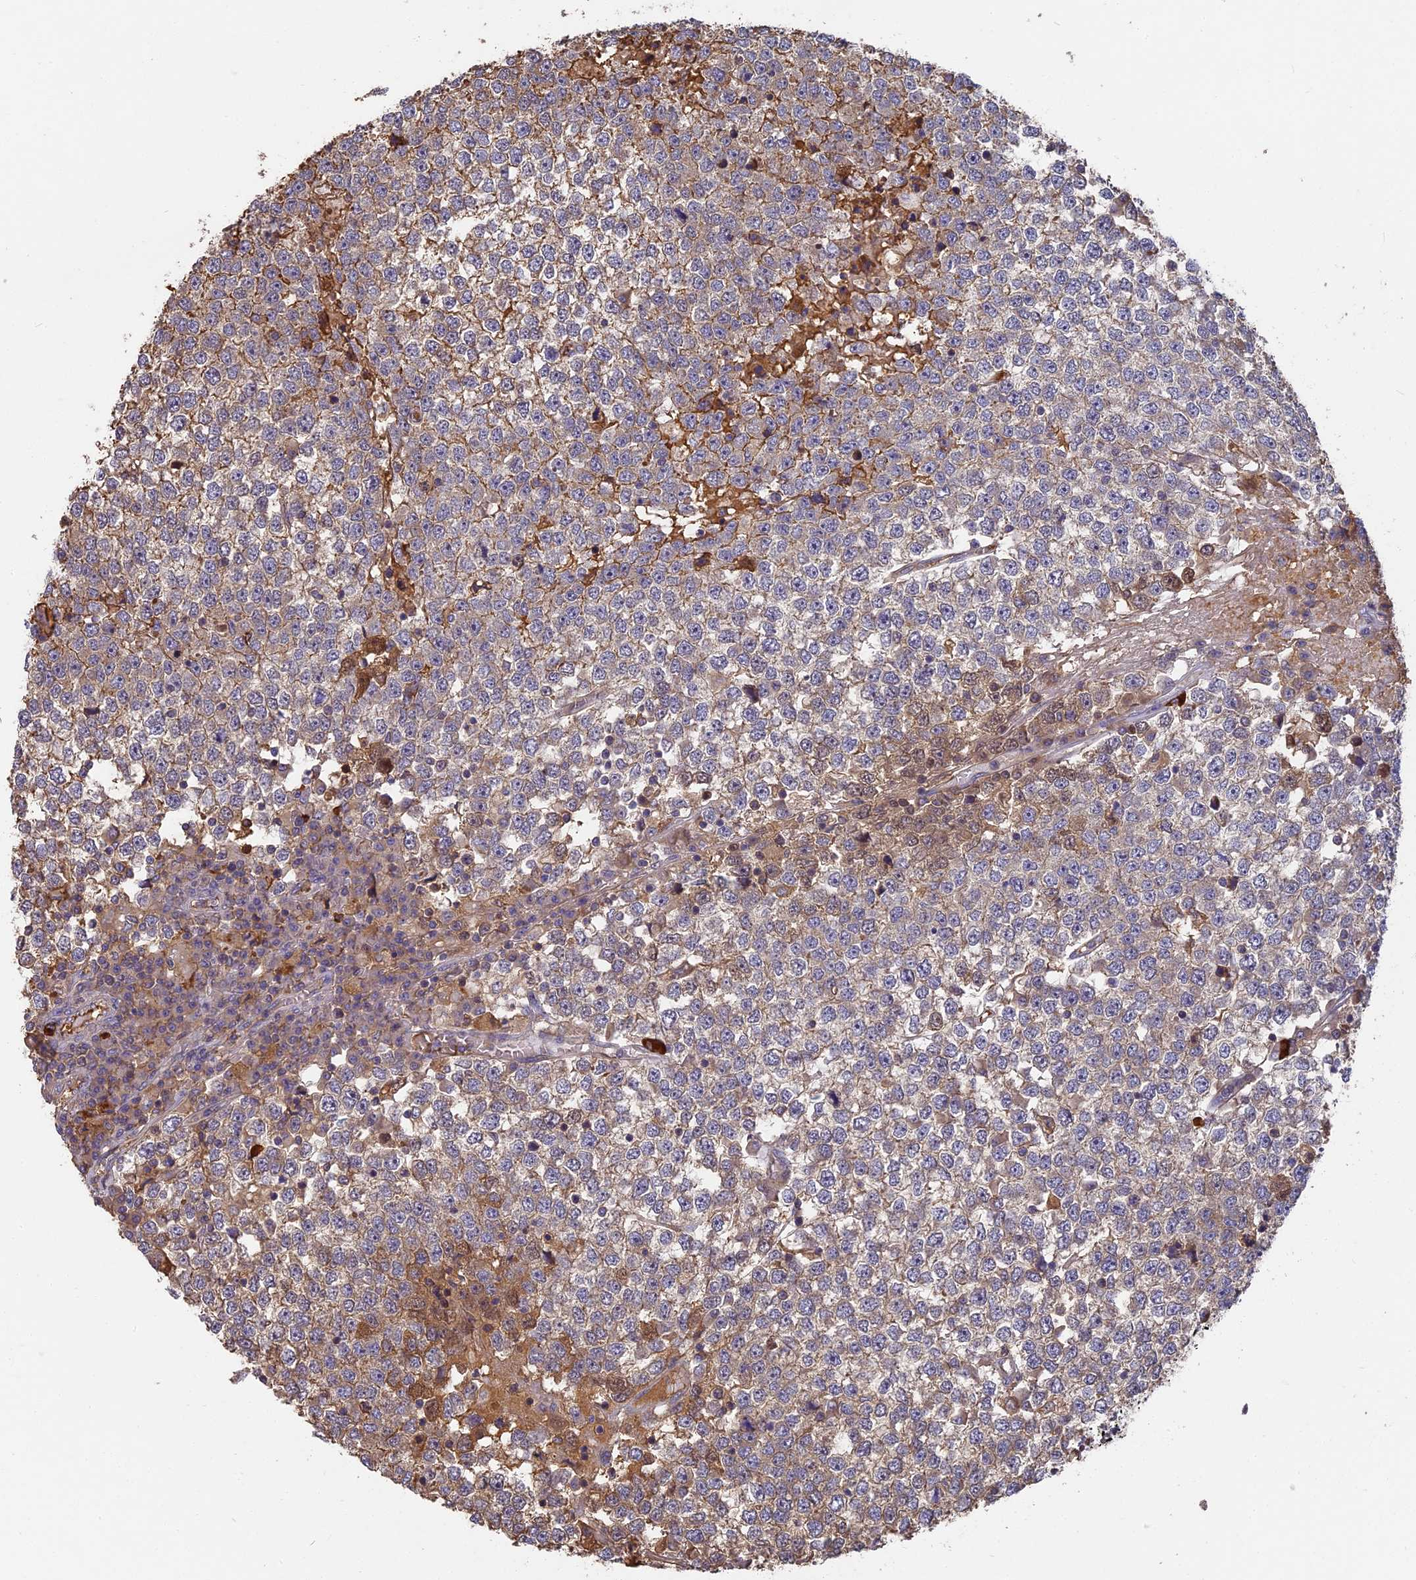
{"staining": {"intensity": "moderate", "quantity": ">75%", "location": "cytoplasmic/membranous"}, "tissue": "testis cancer", "cell_type": "Tumor cells", "image_type": "cancer", "snomed": [{"axis": "morphology", "description": "Seminoma, NOS"}, {"axis": "topography", "description": "Testis"}], "caption": "A brown stain highlights moderate cytoplasmic/membranous staining of a protein in testis cancer (seminoma) tumor cells.", "gene": "ERMAP", "patient": {"sex": "male", "age": 65}}